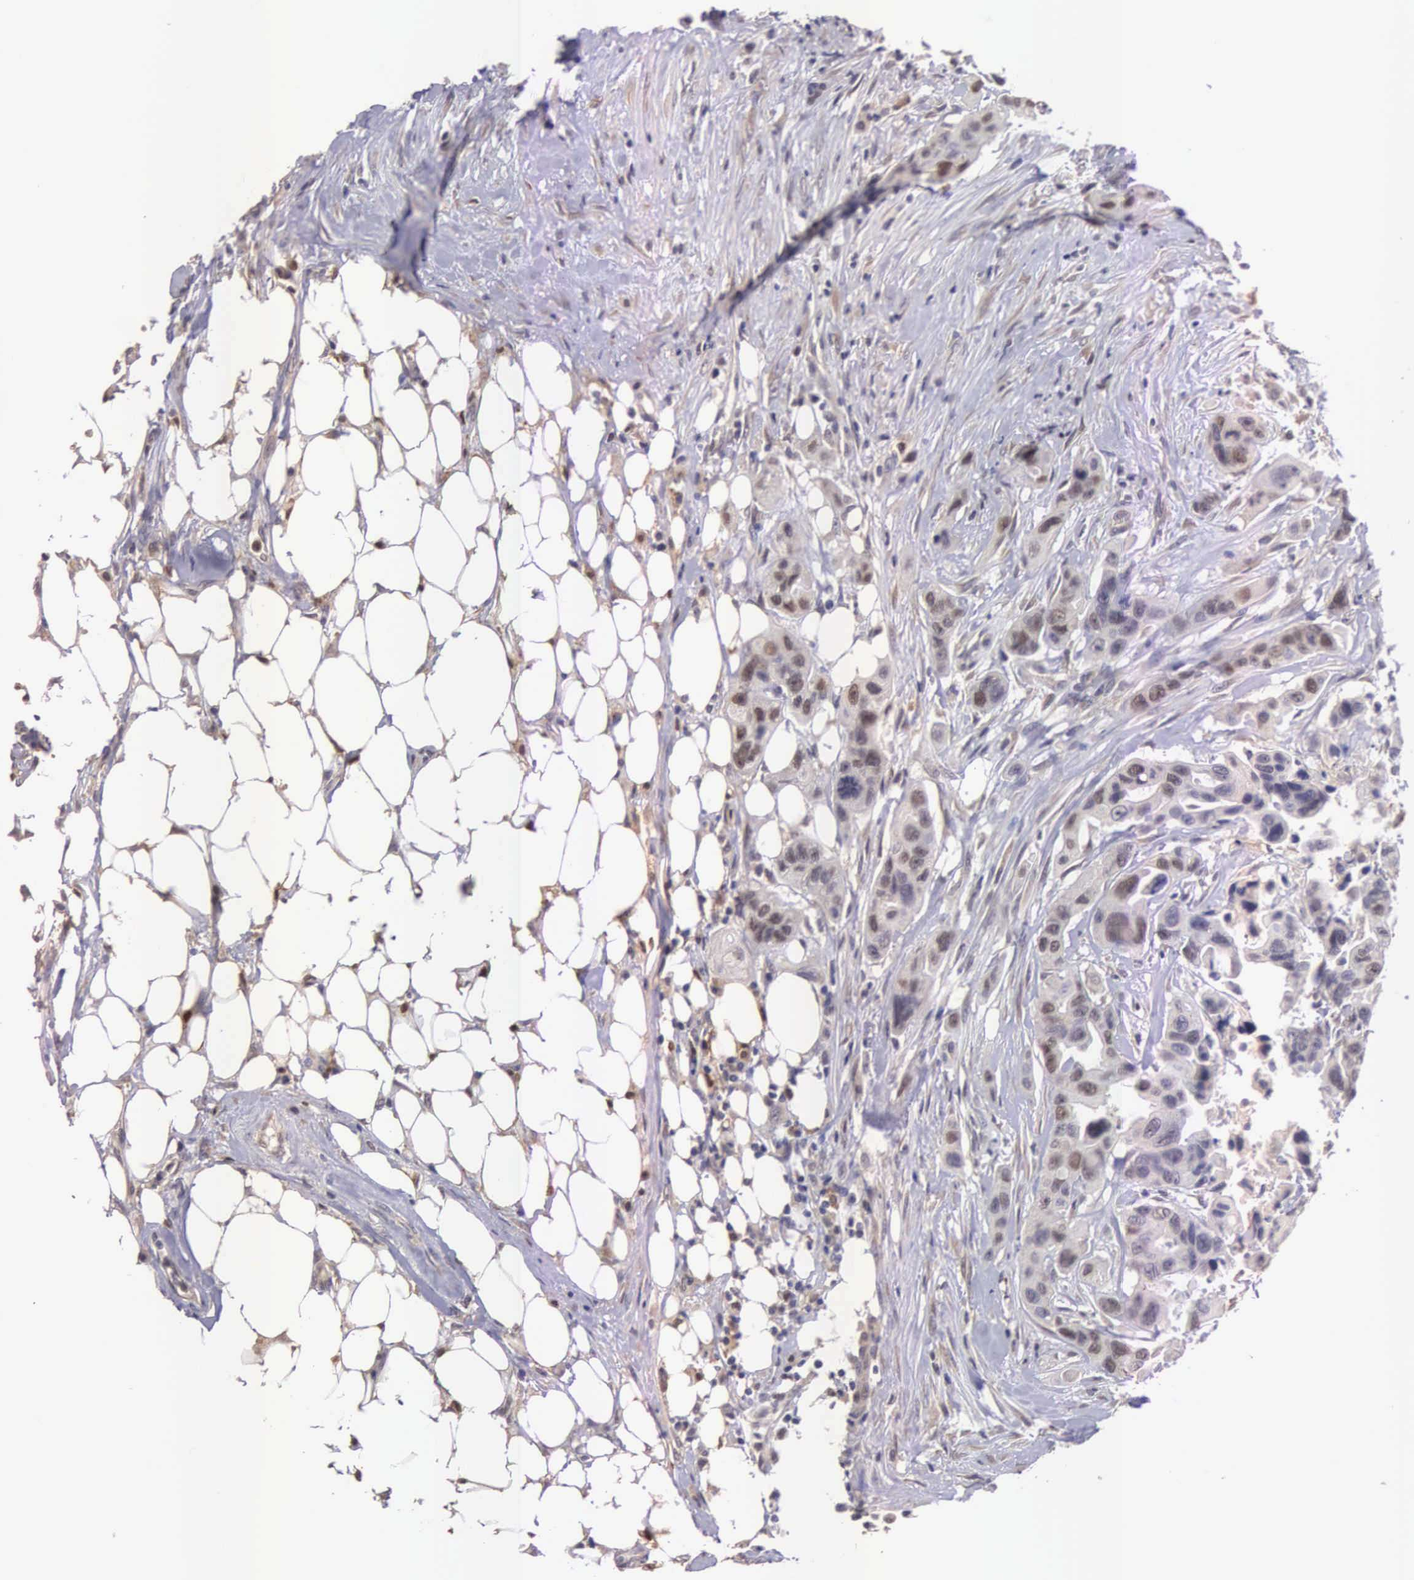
{"staining": {"intensity": "moderate", "quantity": "25%-75%", "location": "cytoplasmic/membranous,nuclear"}, "tissue": "colorectal cancer", "cell_type": "Tumor cells", "image_type": "cancer", "snomed": [{"axis": "morphology", "description": "Adenocarcinoma, NOS"}, {"axis": "topography", "description": "Colon"}], "caption": "DAB immunohistochemical staining of human adenocarcinoma (colorectal) exhibits moderate cytoplasmic/membranous and nuclear protein positivity in about 25%-75% of tumor cells.", "gene": "CDC45", "patient": {"sex": "female", "age": 70}}